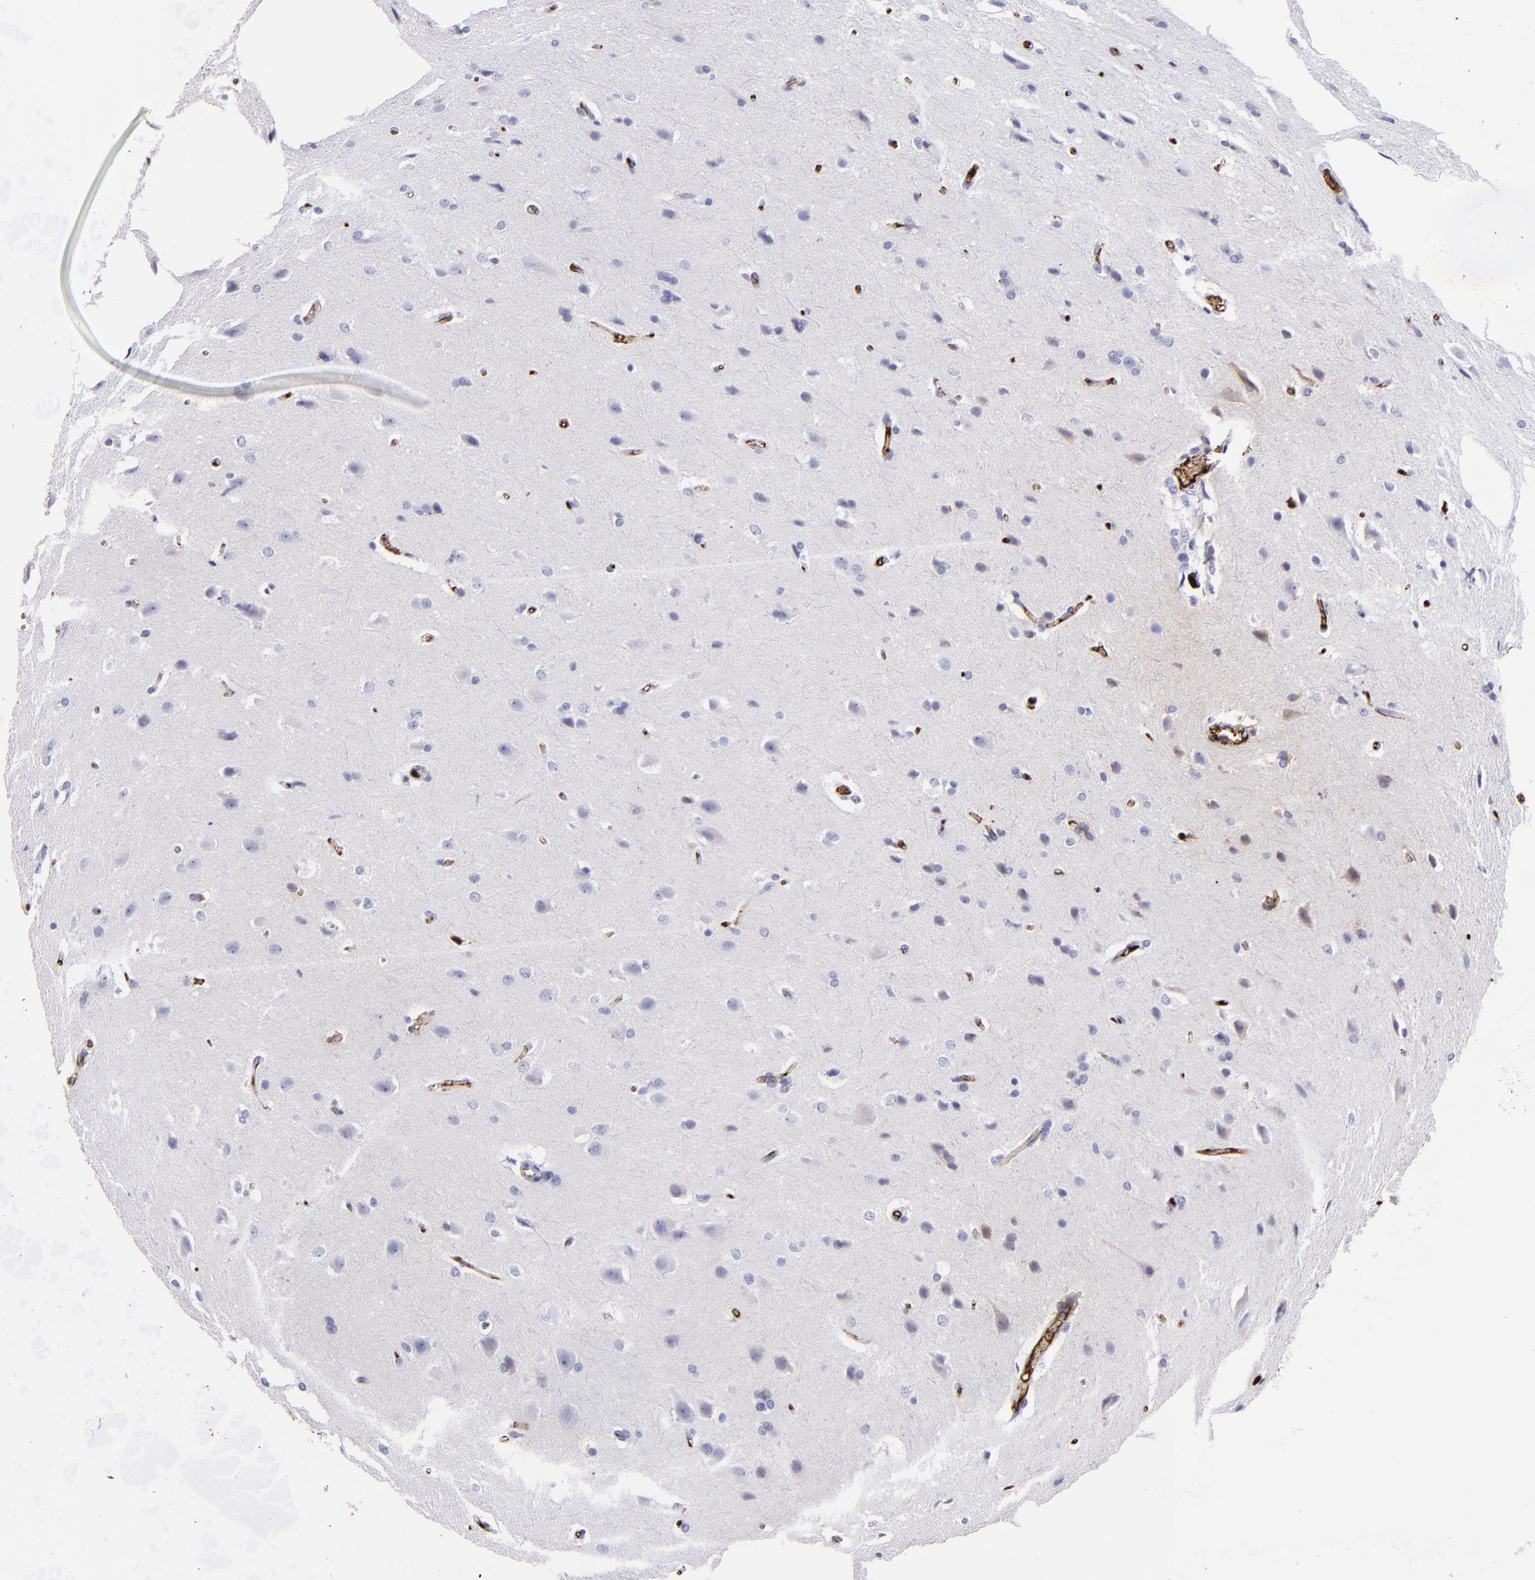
{"staining": {"intensity": "negative", "quantity": "none", "location": "none"}, "tissue": "glioma", "cell_type": "Tumor cells", "image_type": "cancer", "snomed": [{"axis": "morphology", "description": "Glioma, malignant, High grade"}, {"axis": "topography", "description": "Brain"}], "caption": "DAB immunohistochemical staining of glioma shows no significant positivity in tumor cells. Nuclei are stained in blue.", "gene": "FGB", "patient": {"sex": "male", "age": 68}}